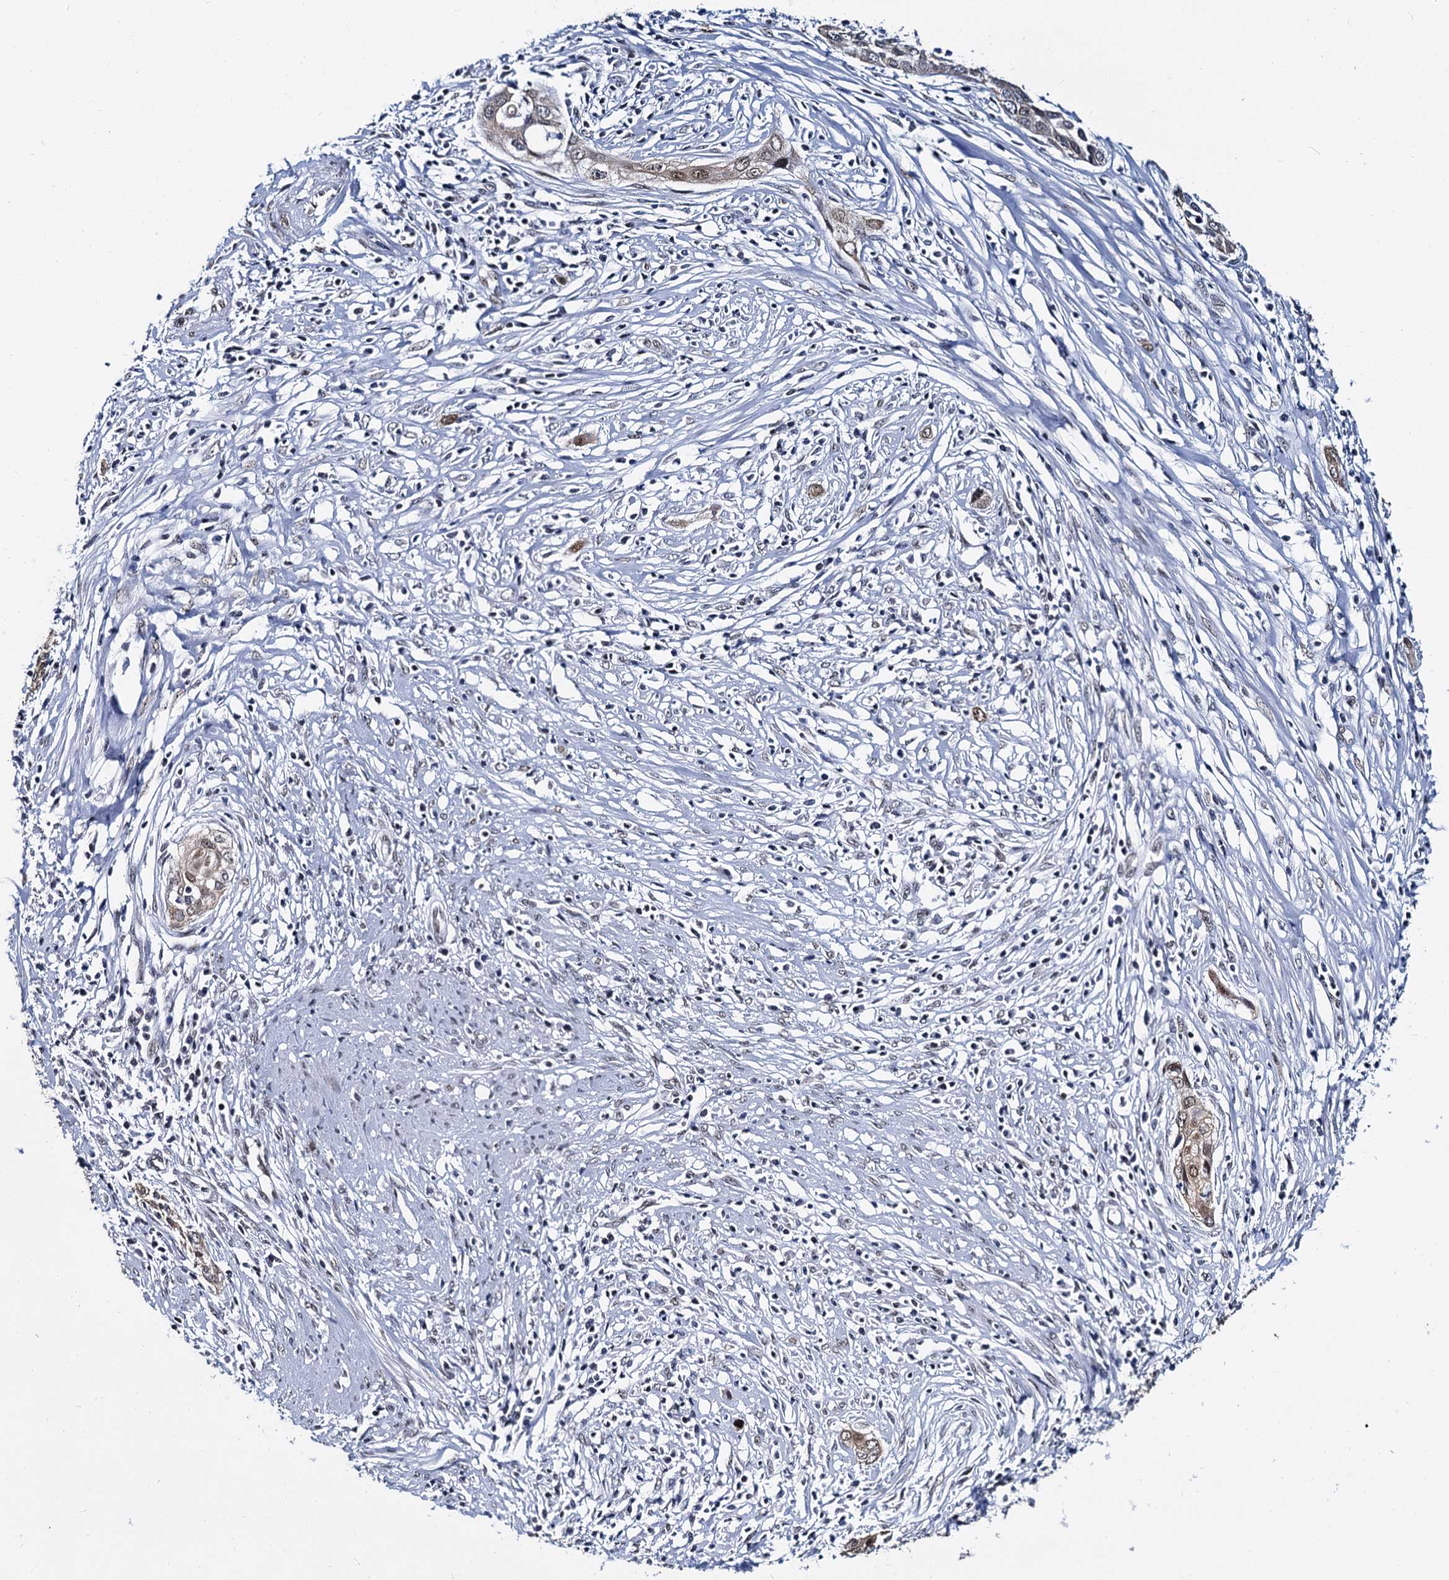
{"staining": {"intensity": "moderate", "quantity": "<25%", "location": "nuclear"}, "tissue": "cervical cancer", "cell_type": "Tumor cells", "image_type": "cancer", "snomed": [{"axis": "morphology", "description": "Squamous cell carcinoma, NOS"}, {"axis": "topography", "description": "Cervix"}], "caption": "Brown immunohistochemical staining in human cervical squamous cell carcinoma exhibits moderate nuclear staining in about <25% of tumor cells. The staining was performed using DAB to visualize the protein expression in brown, while the nuclei were stained in blue with hematoxylin (Magnification: 20x).", "gene": "CMAS", "patient": {"sex": "female", "age": 34}}